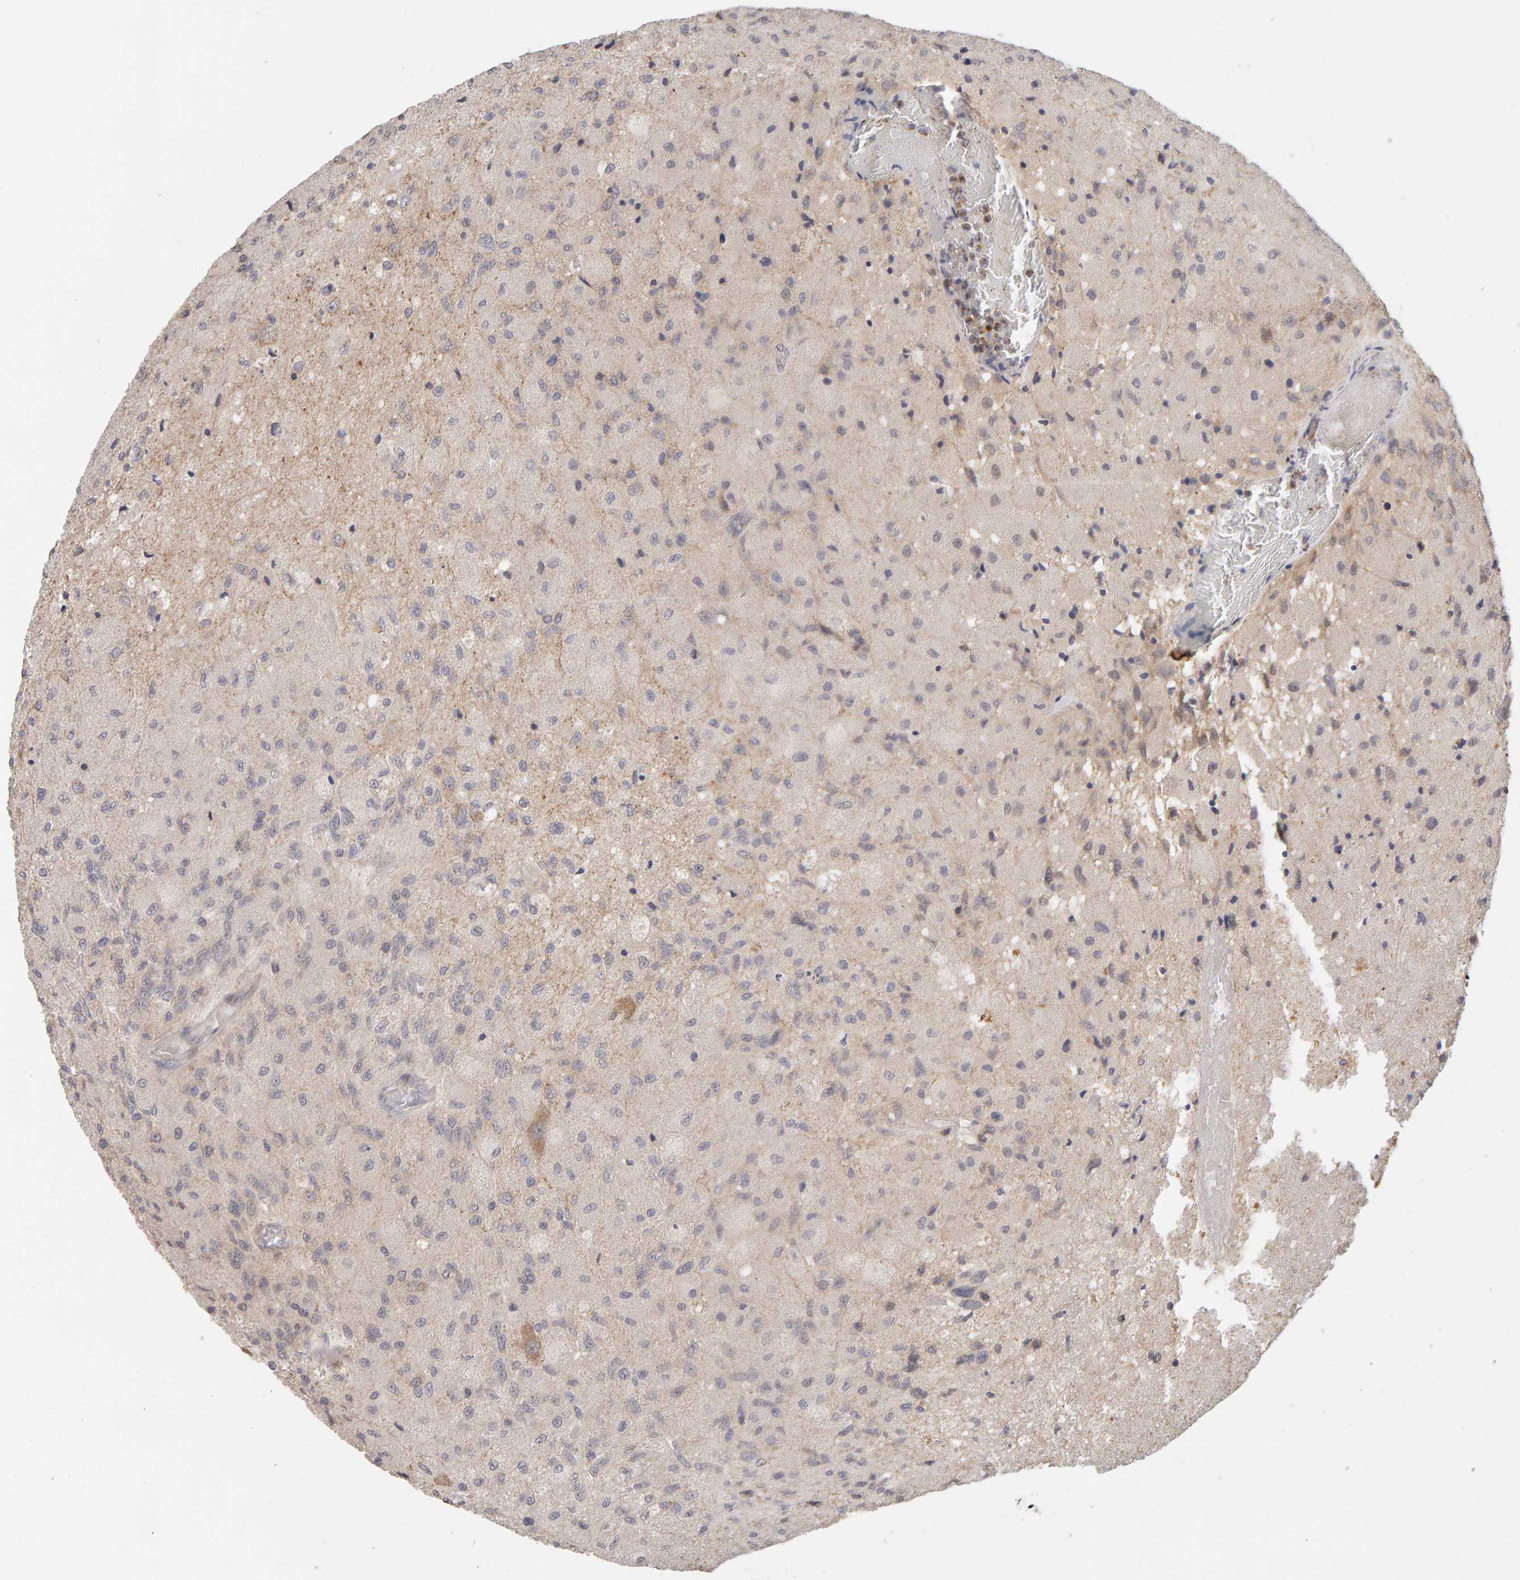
{"staining": {"intensity": "negative", "quantity": "none", "location": "none"}, "tissue": "glioma", "cell_type": "Tumor cells", "image_type": "cancer", "snomed": [{"axis": "morphology", "description": "Normal tissue, NOS"}, {"axis": "morphology", "description": "Glioma, malignant, High grade"}, {"axis": "topography", "description": "Cerebral cortex"}], "caption": "IHC image of human malignant glioma (high-grade) stained for a protein (brown), which shows no positivity in tumor cells.", "gene": "DNAJC7", "patient": {"sex": "male", "age": 77}}